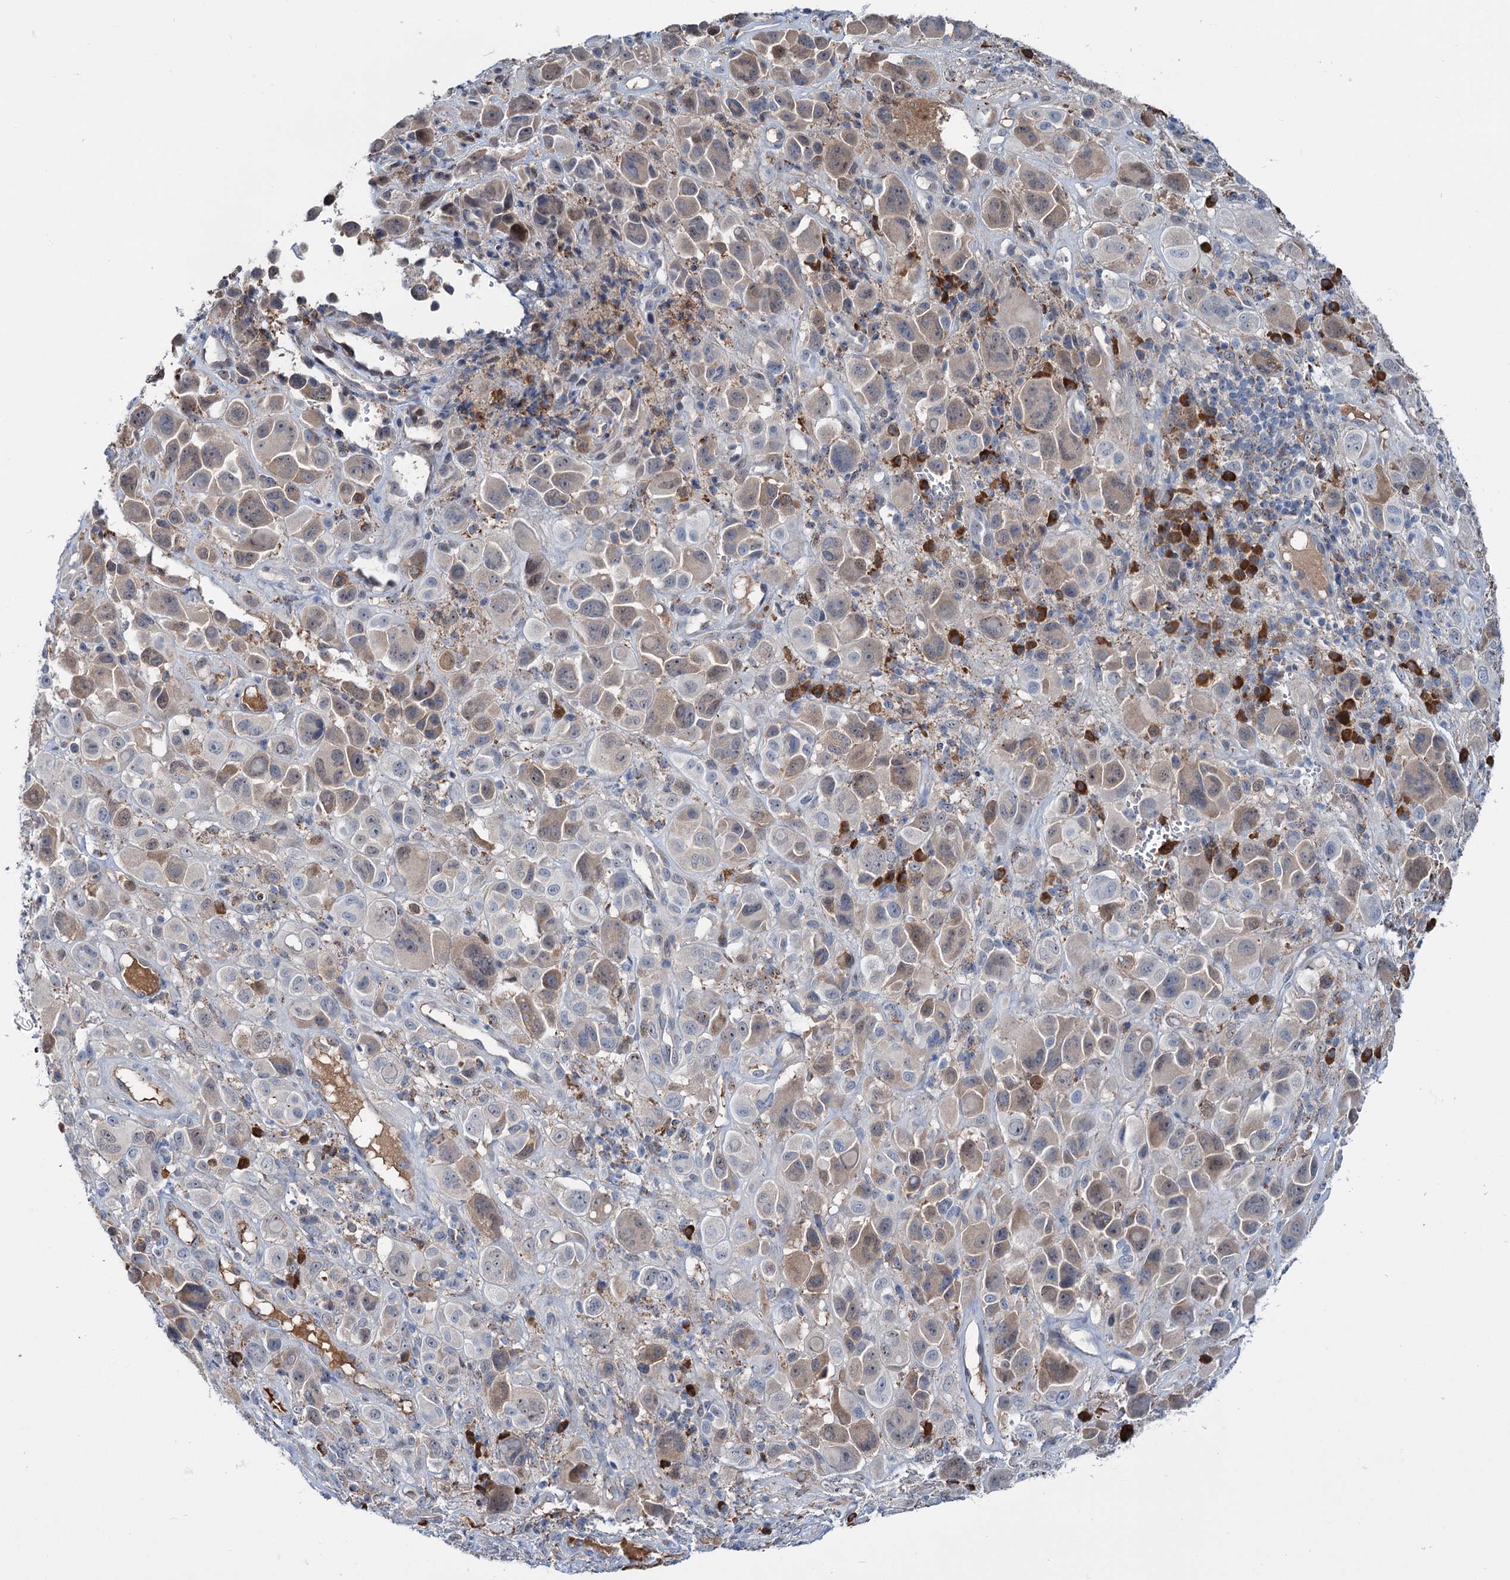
{"staining": {"intensity": "weak", "quantity": "25%-75%", "location": "cytoplasmic/membranous"}, "tissue": "melanoma", "cell_type": "Tumor cells", "image_type": "cancer", "snomed": [{"axis": "morphology", "description": "Malignant melanoma, NOS"}, {"axis": "topography", "description": "Skin of trunk"}], "caption": "Immunohistochemistry (IHC) (DAB) staining of malignant melanoma shows weak cytoplasmic/membranous protein staining in about 25%-75% of tumor cells. (DAB IHC with brightfield microscopy, high magnification).", "gene": "LPIN1", "patient": {"sex": "male", "age": 71}}